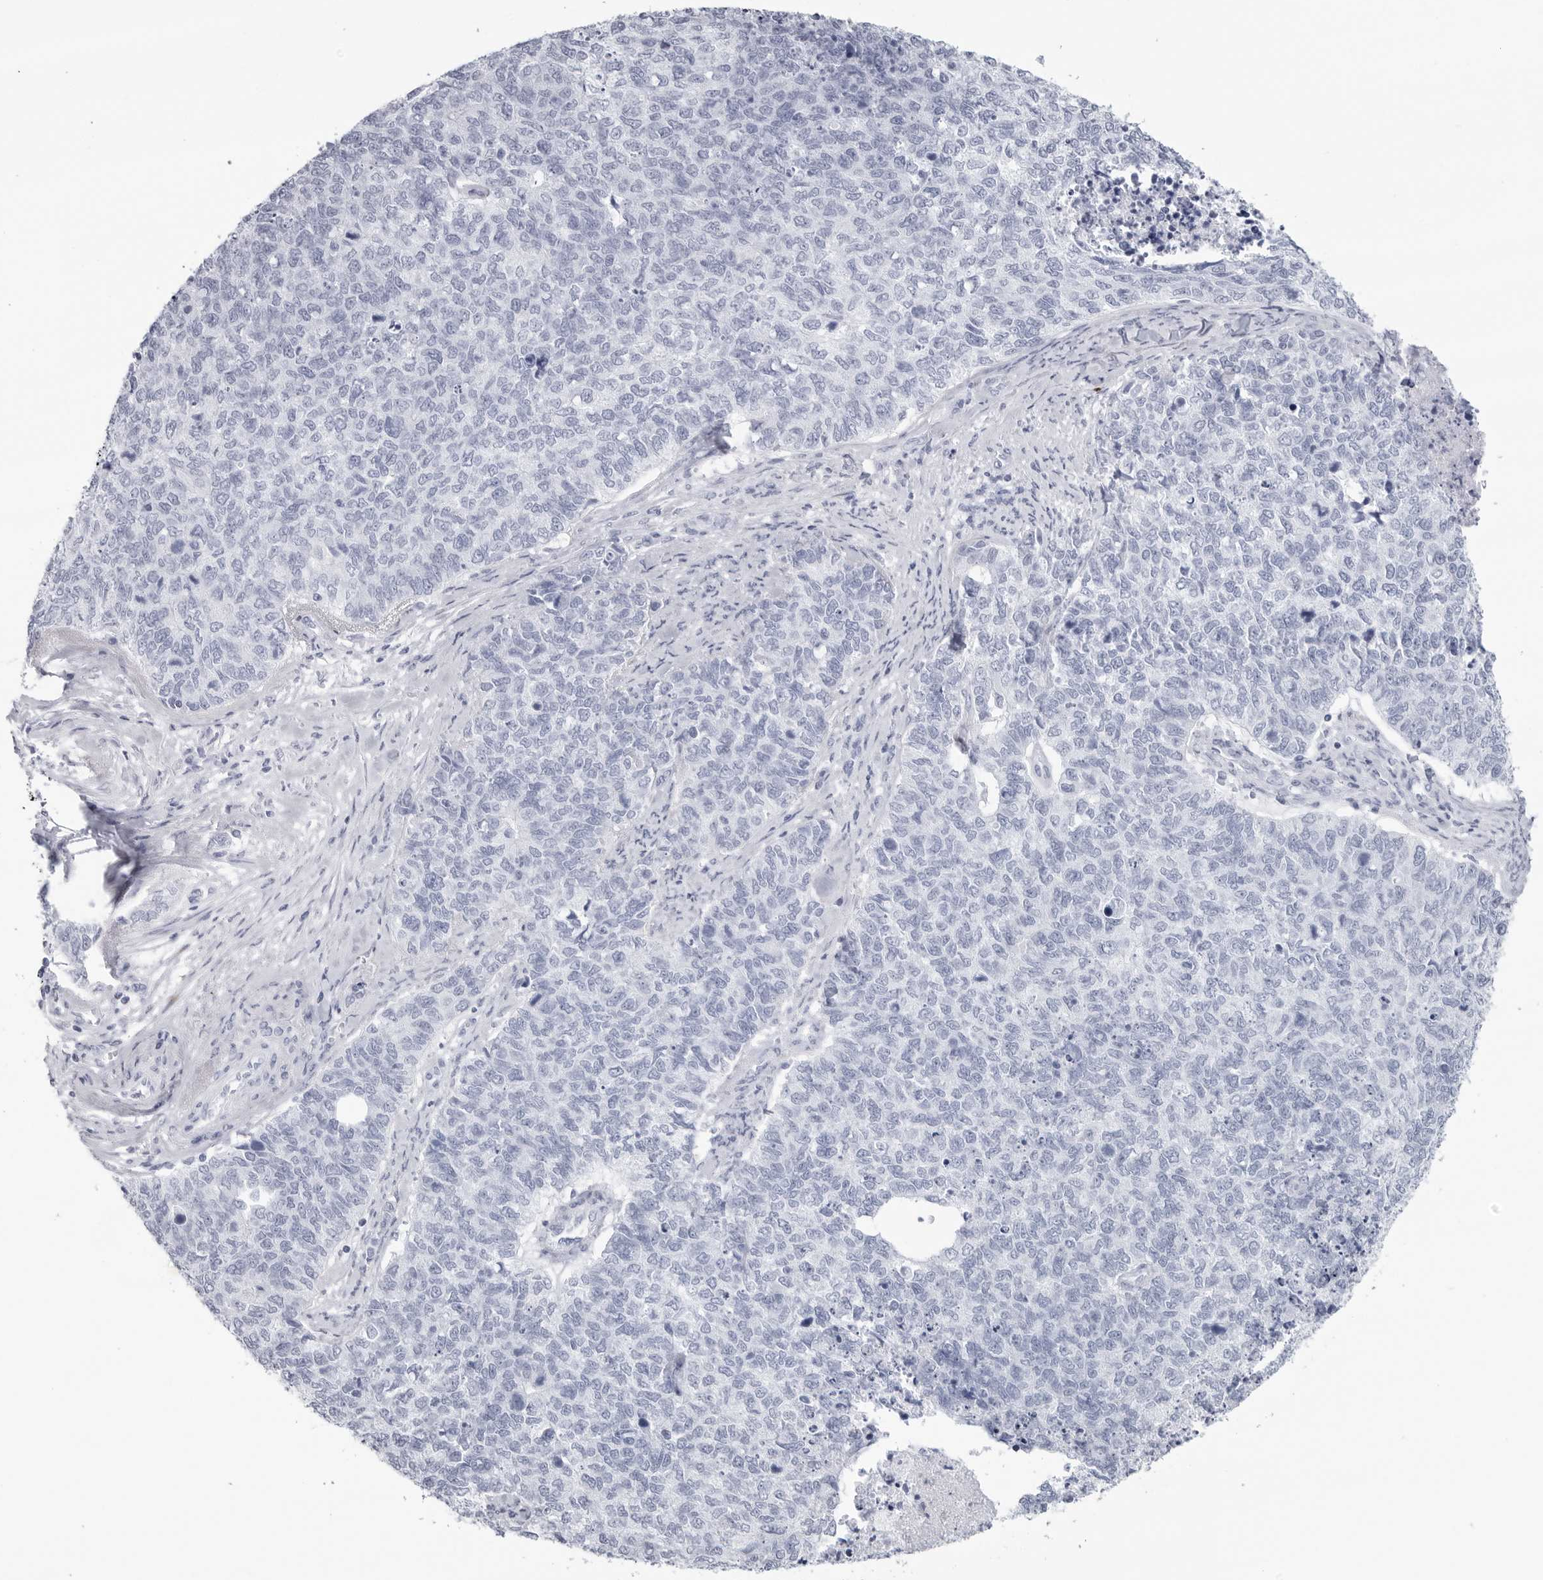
{"staining": {"intensity": "negative", "quantity": "none", "location": "none"}, "tissue": "cervical cancer", "cell_type": "Tumor cells", "image_type": "cancer", "snomed": [{"axis": "morphology", "description": "Squamous cell carcinoma, NOS"}, {"axis": "topography", "description": "Cervix"}], "caption": "DAB (3,3'-diaminobenzidine) immunohistochemical staining of cervical squamous cell carcinoma exhibits no significant staining in tumor cells.", "gene": "CST2", "patient": {"sex": "female", "age": 63}}